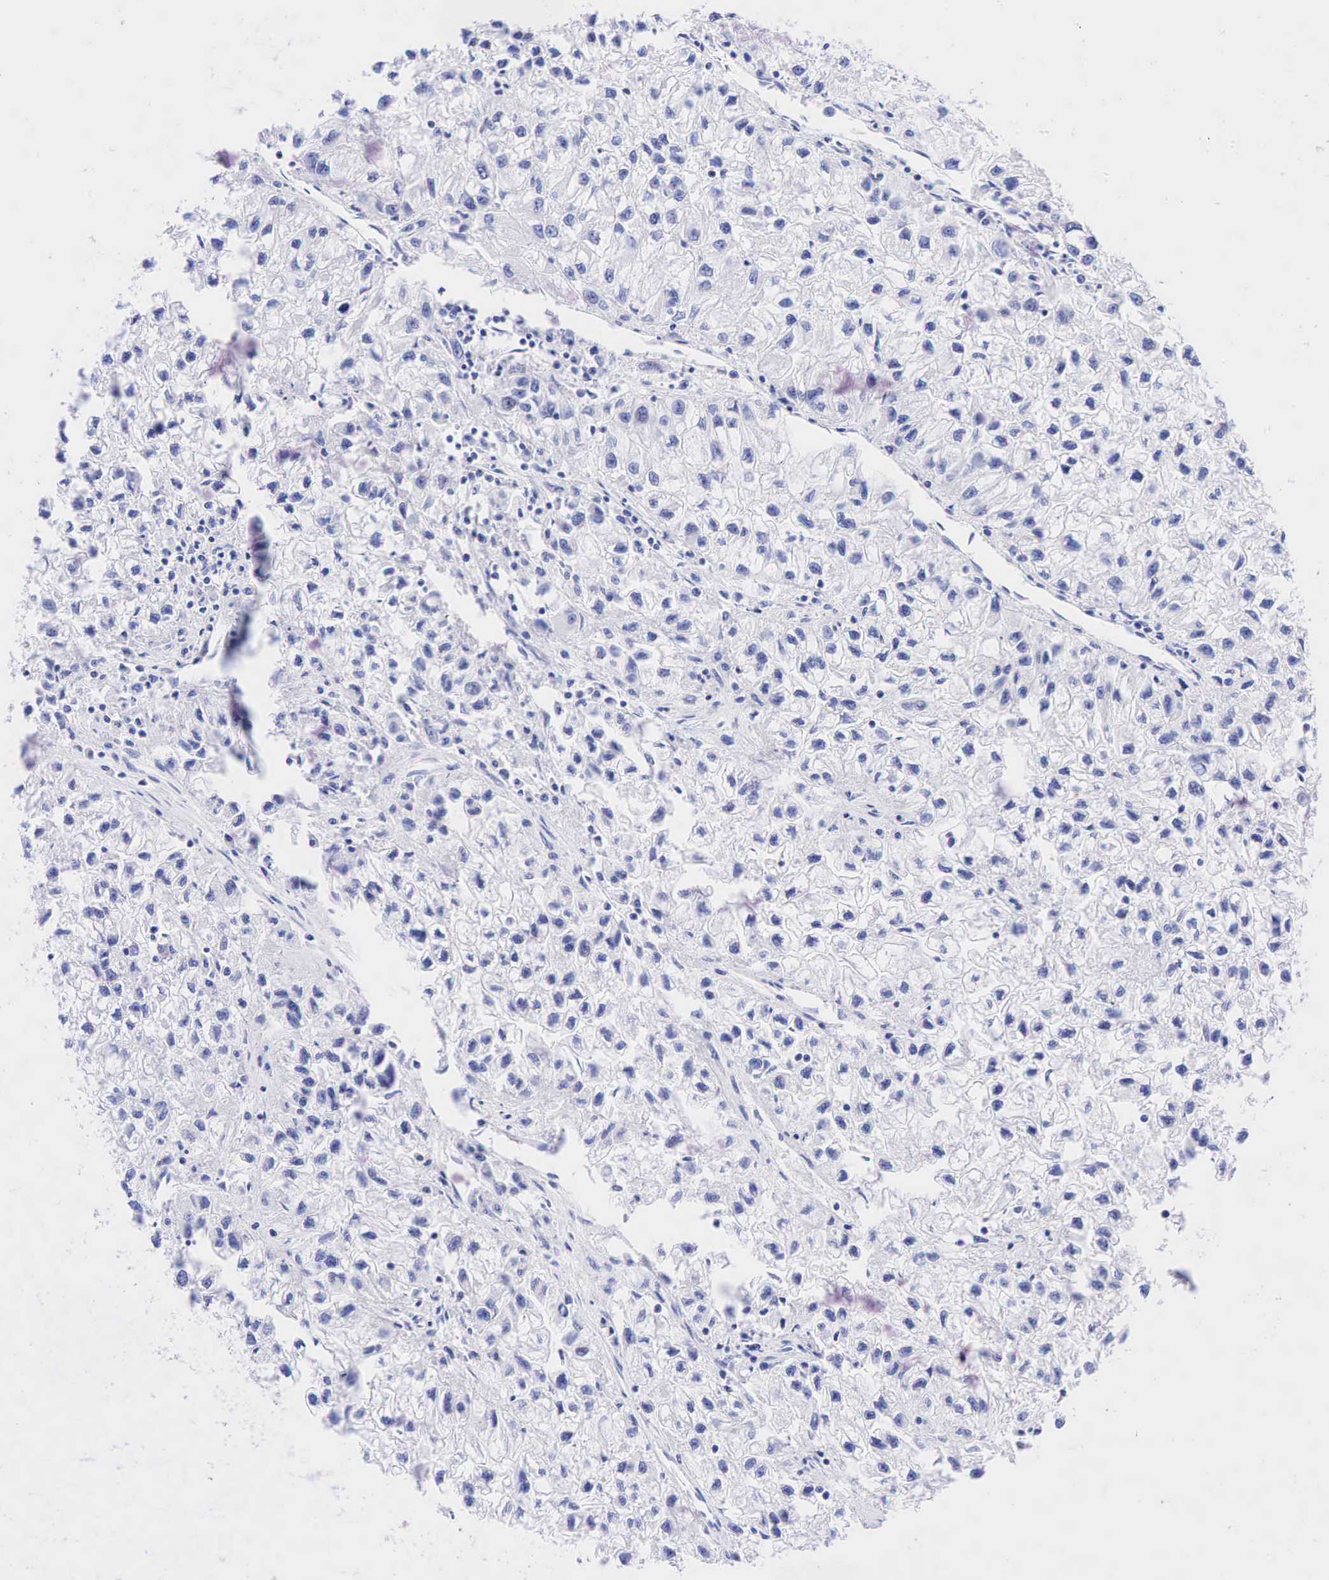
{"staining": {"intensity": "negative", "quantity": "none", "location": "none"}, "tissue": "renal cancer", "cell_type": "Tumor cells", "image_type": "cancer", "snomed": [{"axis": "morphology", "description": "Adenocarcinoma, NOS"}, {"axis": "topography", "description": "Kidney"}], "caption": "Micrograph shows no protein expression in tumor cells of renal adenocarcinoma tissue.", "gene": "ESR1", "patient": {"sex": "male", "age": 59}}